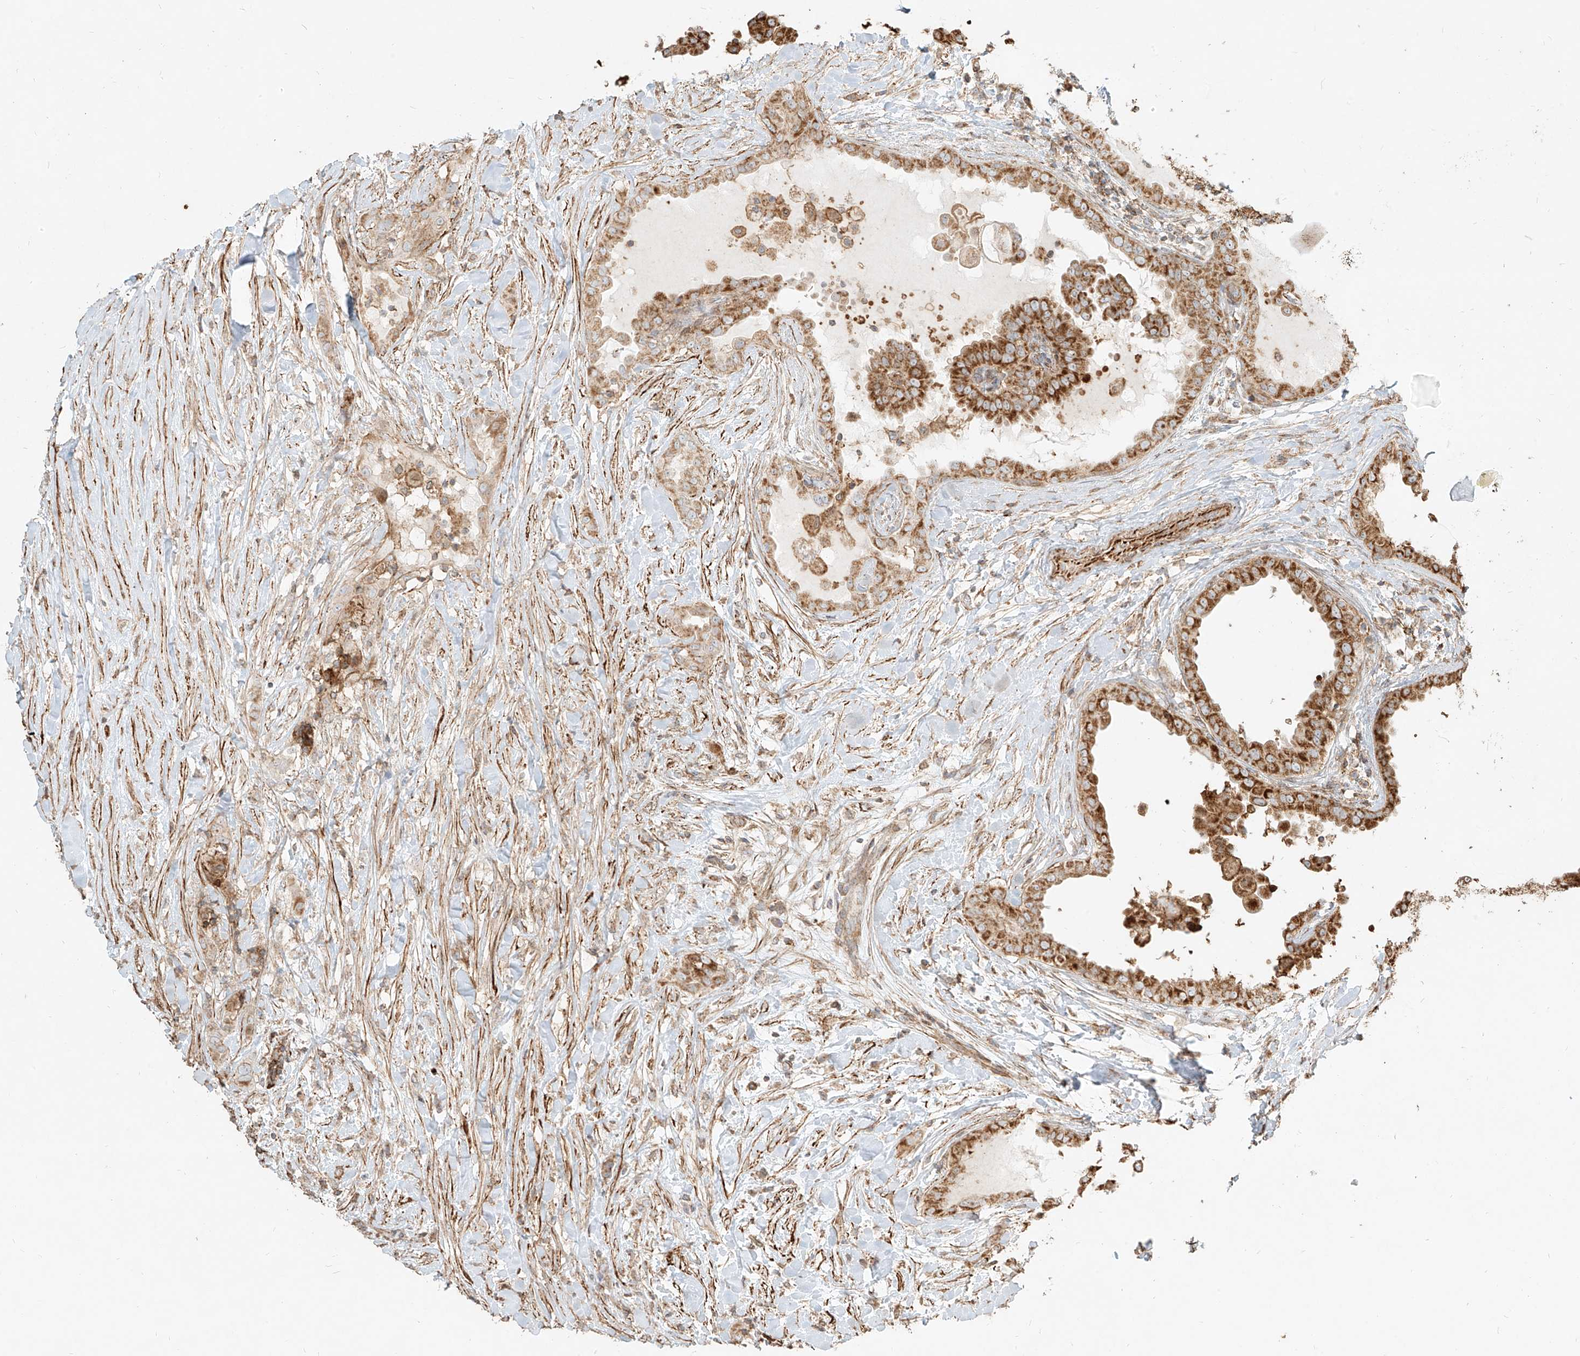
{"staining": {"intensity": "strong", "quantity": ">75%", "location": "cytoplasmic/membranous"}, "tissue": "thyroid cancer", "cell_type": "Tumor cells", "image_type": "cancer", "snomed": [{"axis": "morphology", "description": "Papillary adenocarcinoma, NOS"}, {"axis": "topography", "description": "Thyroid gland"}], "caption": "Tumor cells reveal strong cytoplasmic/membranous expression in approximately >75% of cells in thyroid cancer. (Stains: DAB in brown, nuclei in blue, Microscopy: brightfield microscopy at high magnification).", "gene": "MTX2", "patient": {"sex": "male", "age": 33}}